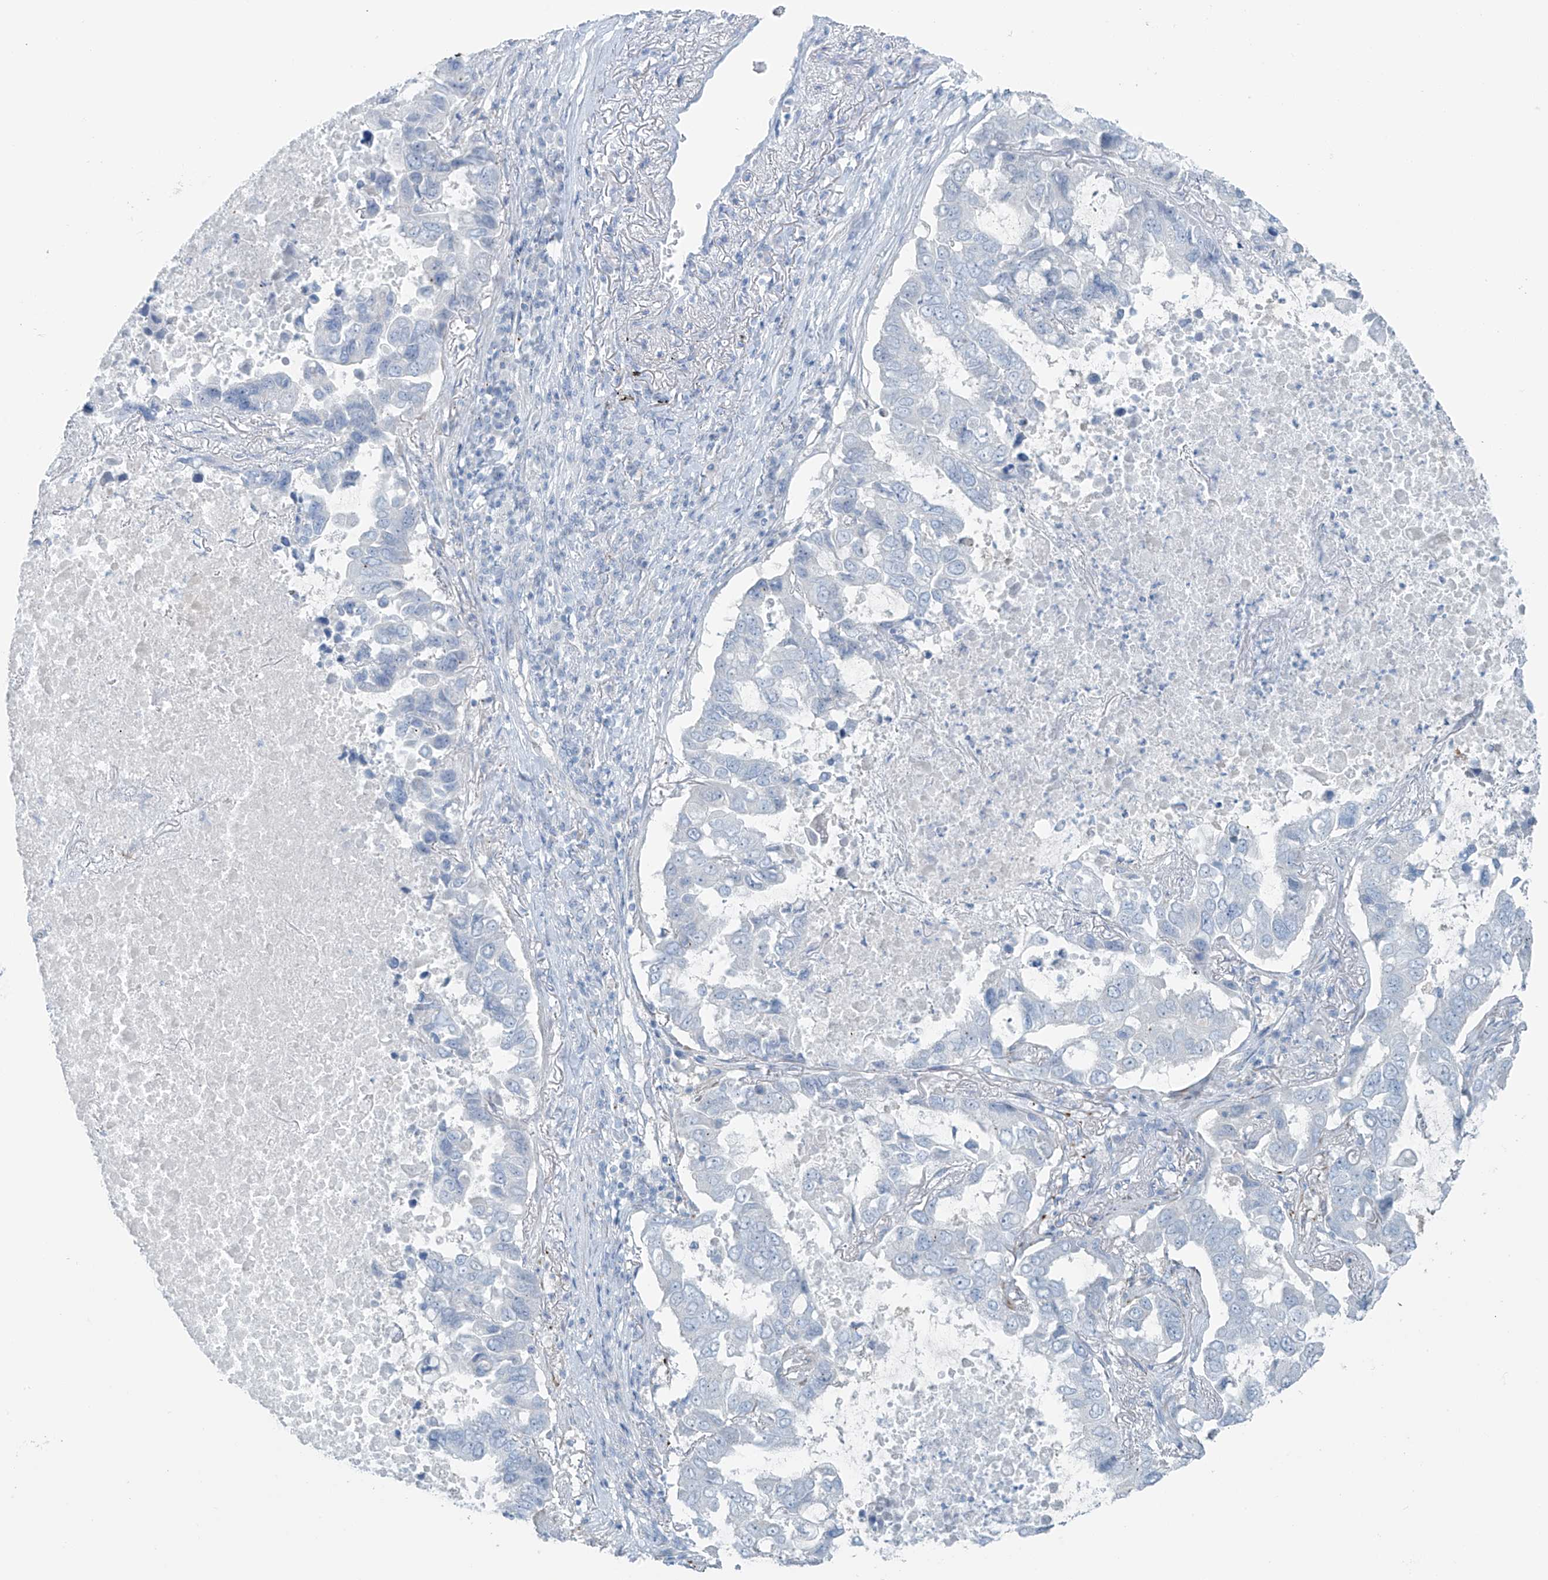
{"staining": {"intensity": "negative", "quantity": "none", "location": "none"}, "tissue": "lung cancer", "cell_type": "Tumor cells", "image_type": "cancer", "snomed": [{"axis": "morphology", "description": "Adenocarcinoma, NOS"}, {"axis": "topography", "description": "Lung"}], "caption": "Tumor cells are negative for protein expression in human lung cancer.", "gene": "SLC25A43", "patient": {"sex": "male", "age": 64}}